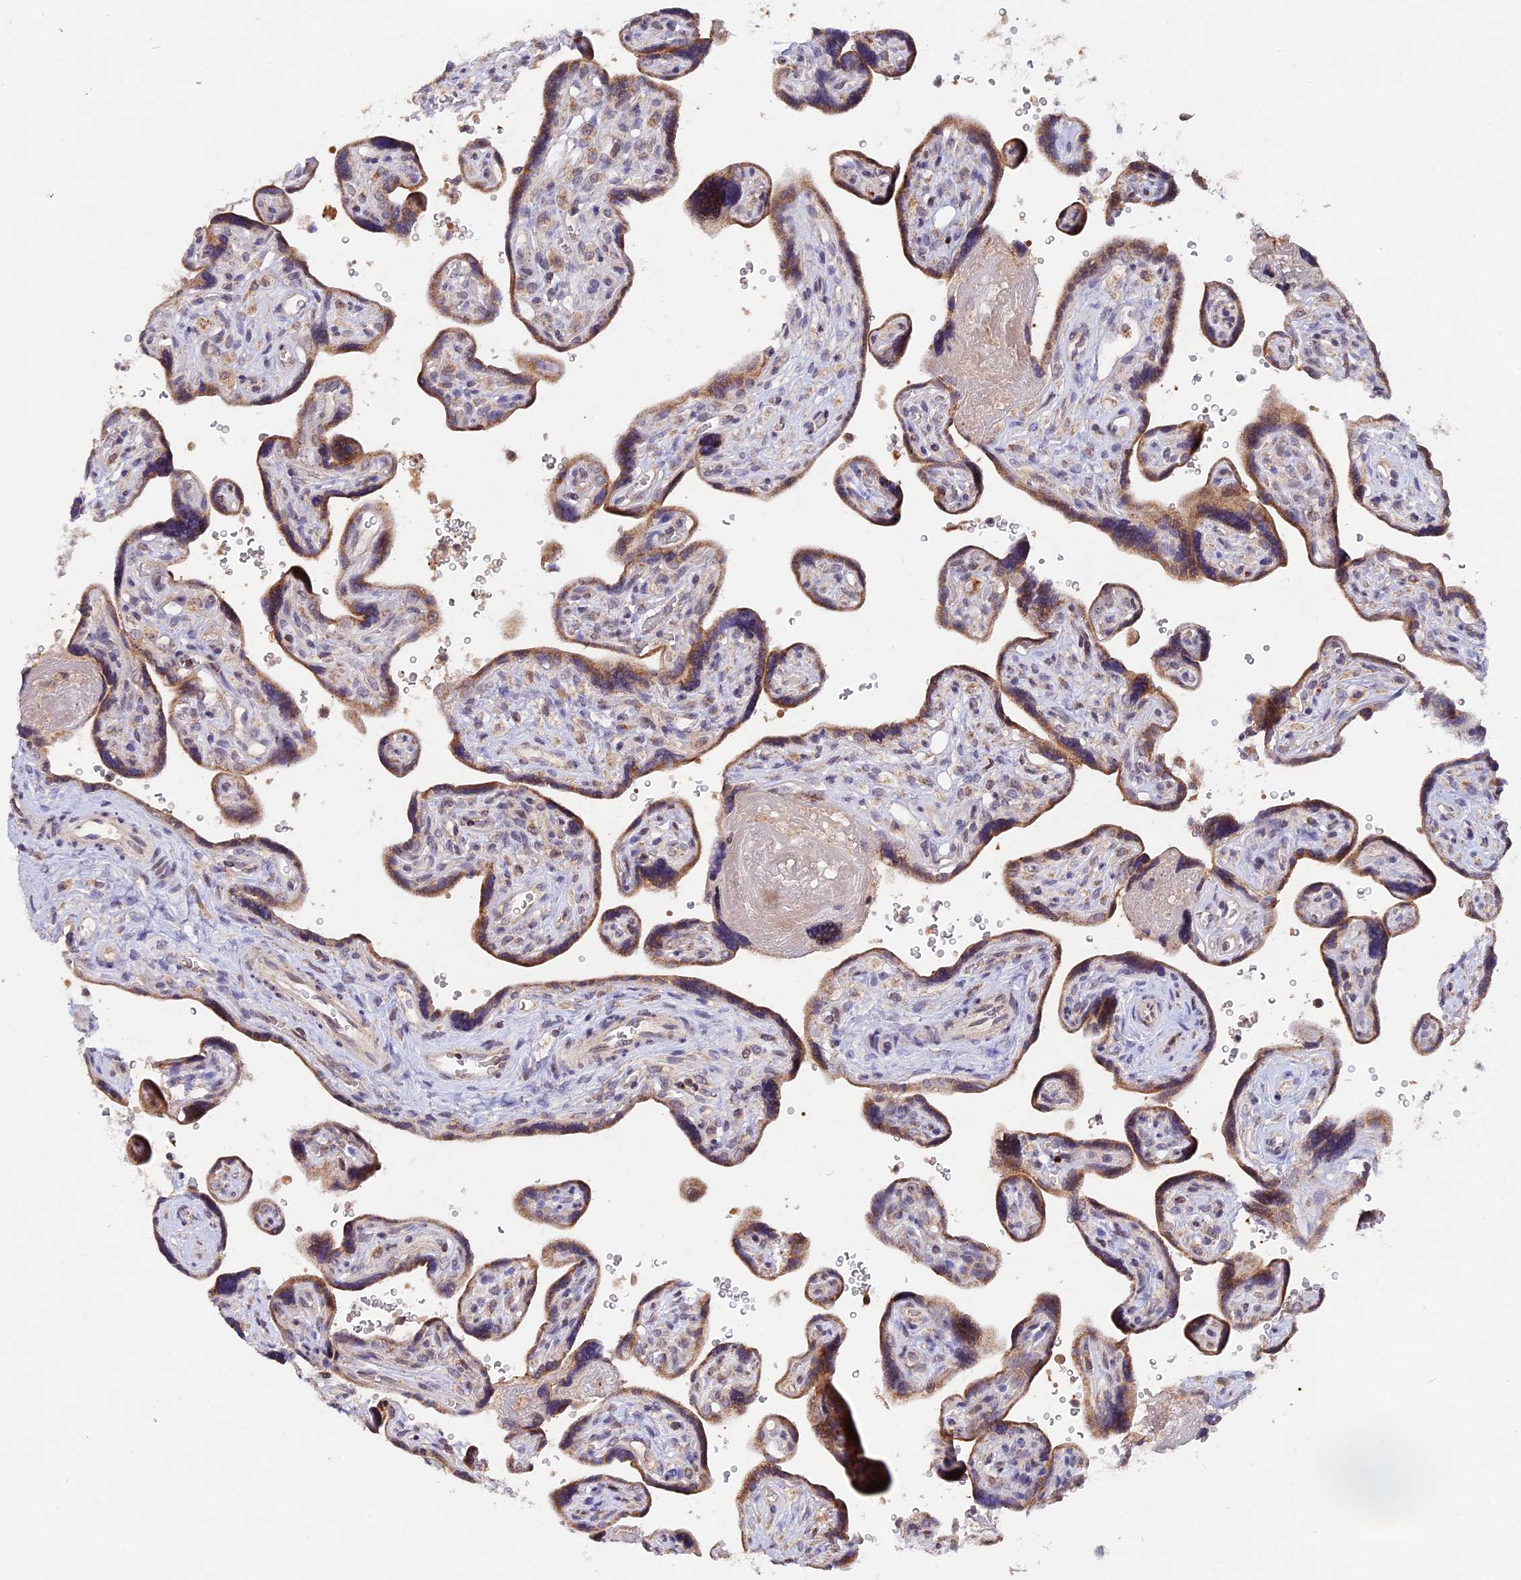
{"staining": {"intensity": "moderate", "quantity": ">75%", "location": "cytoplasmic/membranous"}, "tissue": "placenta", "cell_type": "Trophoblastic cells", "image_type": "normal", "snomed": [{"axis": "morphology", "description": "Normal tissue, NOS"}, {"axis": "topography", "description": "Placenta"}], "caption": "DAB immunohistochemical staining of benign human placenta shows moderate cytoplasmic/membranous protein staining in about >75% of trophoblastic cells.", "gene": "MPV17L", "patient": {"sex": "female", "age": 39}}